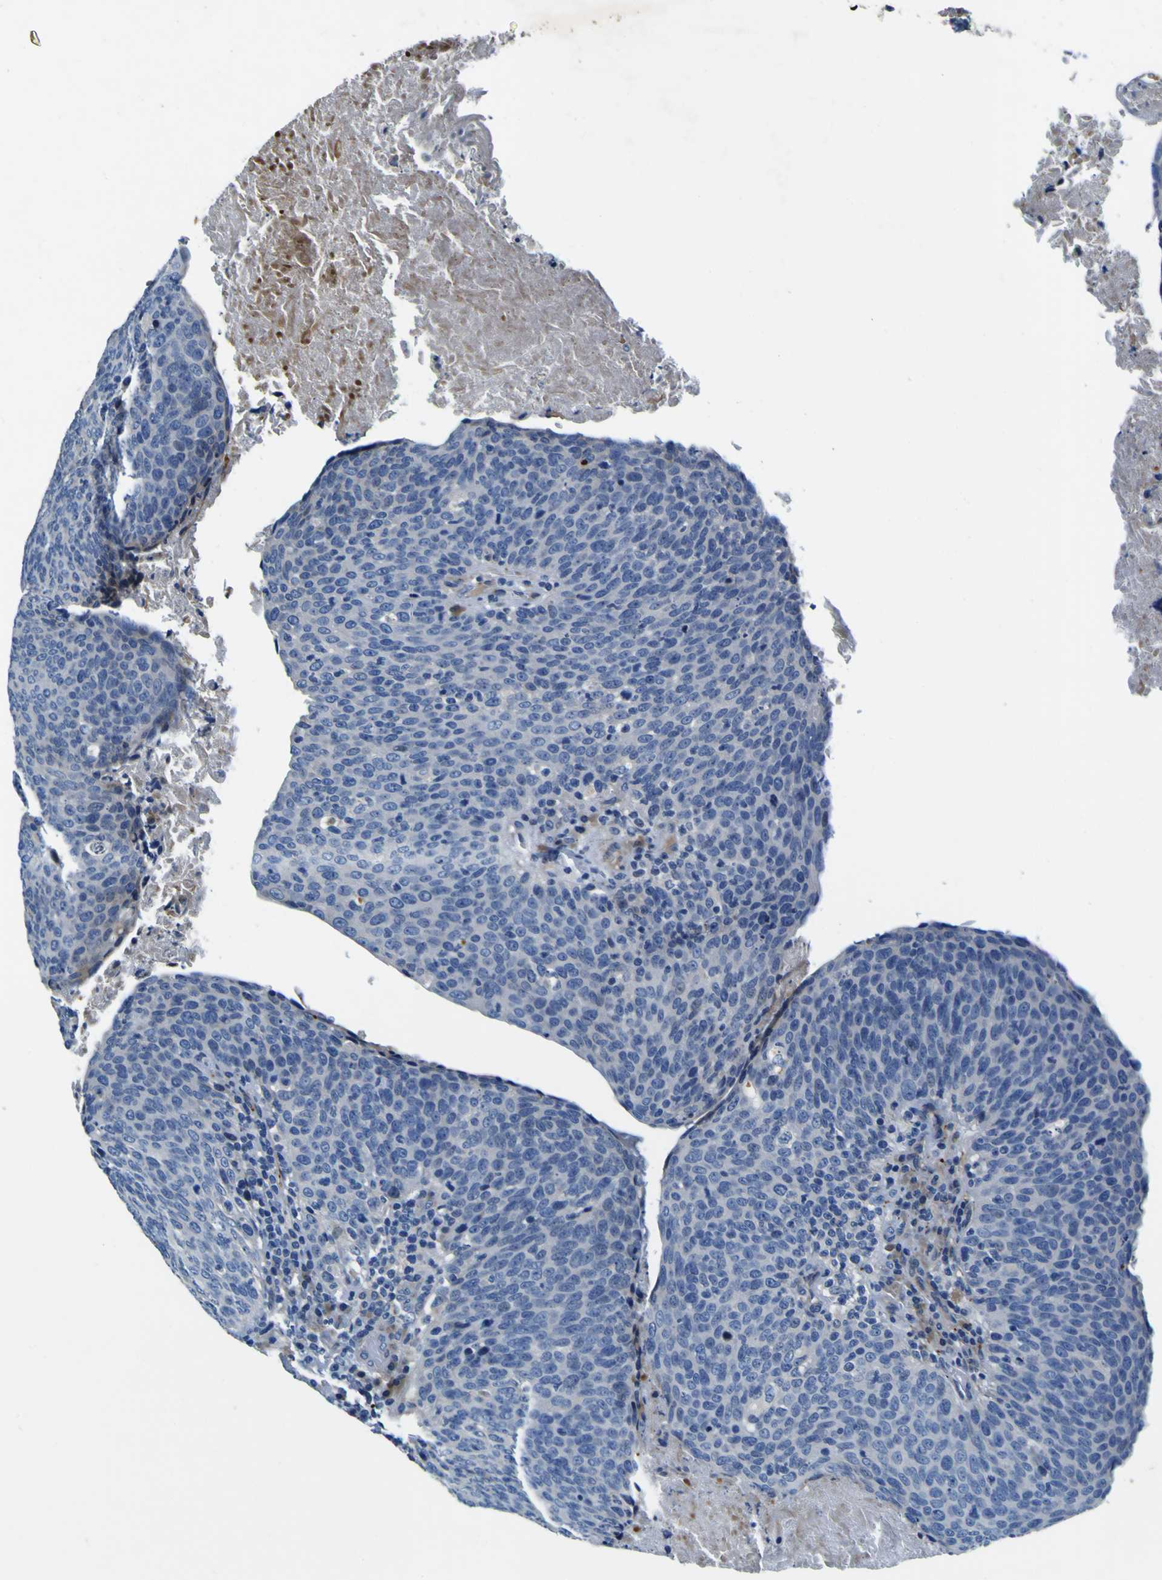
{"staining": {"intensity": "negative", "quantity": "none", "location": "none"}, "tissue": "head and neck cancer", "cell_type": "Tumor cells", "image_type": "cancer", "snomed": [{"axis": "morphology", "description": "Squamous cell carcinoma, NOS"}, {"axis": "morphology", "description": "Squamous cell carcinoma, metastatic, NOS"}, {"axis": "topography", "description": "Lymph node"}, {"axis": "topography", "description": "Head-Neck"}], "caption": "This is an immunohistochemistry histopathology image of head and neck cancer. There is no positivity in tumor cells.", "gene": "AGAP3", "patient": {"sex": "male", "age": 62}}